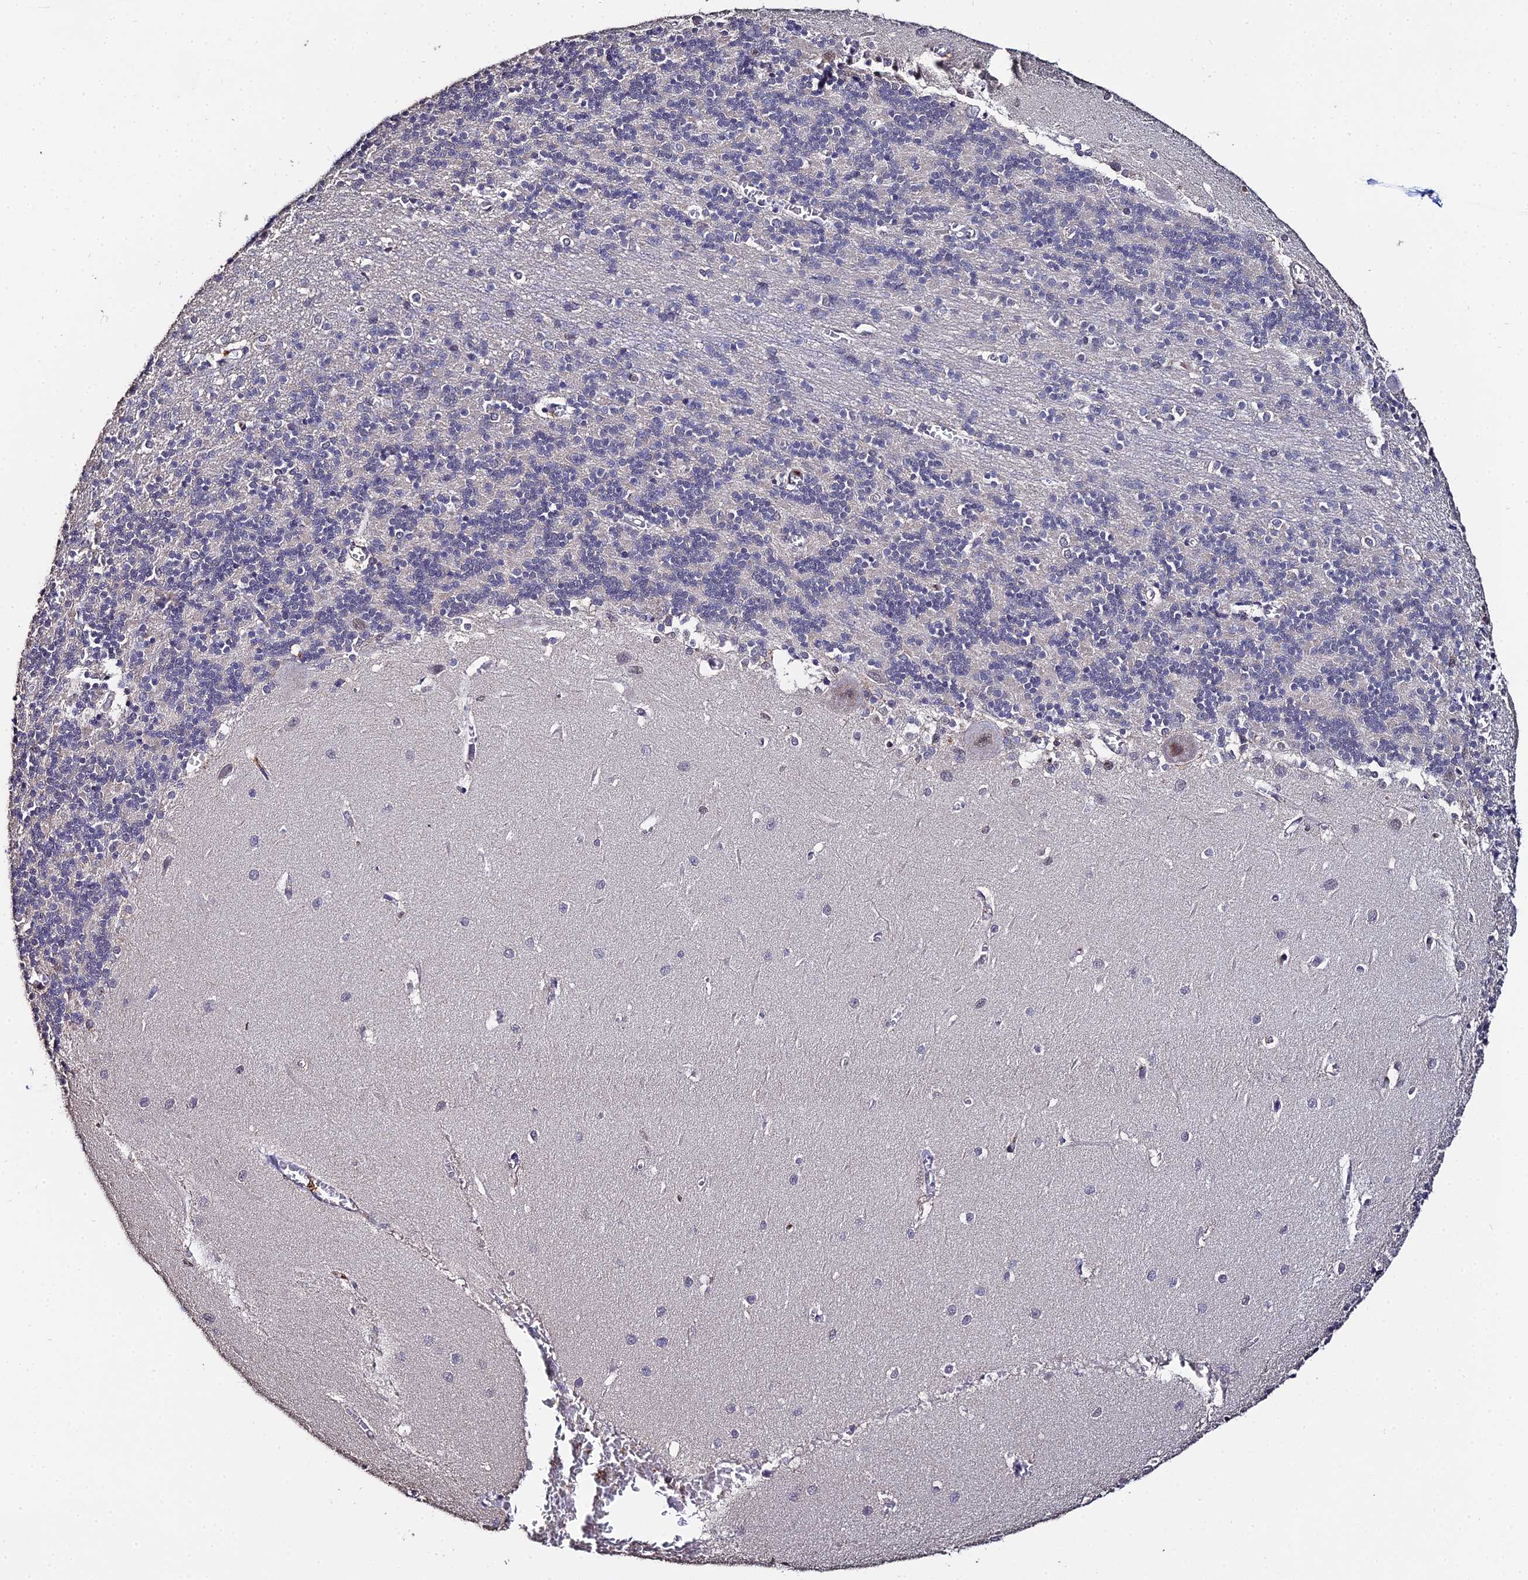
{"staining": {"intensity": "negative", "quantity": "none", "location": "none"}, "tissue": "cerebellum", "cell_type": "Cells in granular layer", "image_type": "normal", "snomed": [{"axis": "morphology", "description": "Normal tissue, NOS"}, {"axis": "topography", "description": "Cerebellum"}], "caption": "The IHC image has no significant staining in cells in granular layer of cerebellum. (Stains: DAB (3,3'-diaminobenzidine) IHC with hematoxylin counter stain, Microscopy: brightfield microscopy at high magnification).", "gene": "LSM5", "patient": {"sex": "male", "age": 37}}